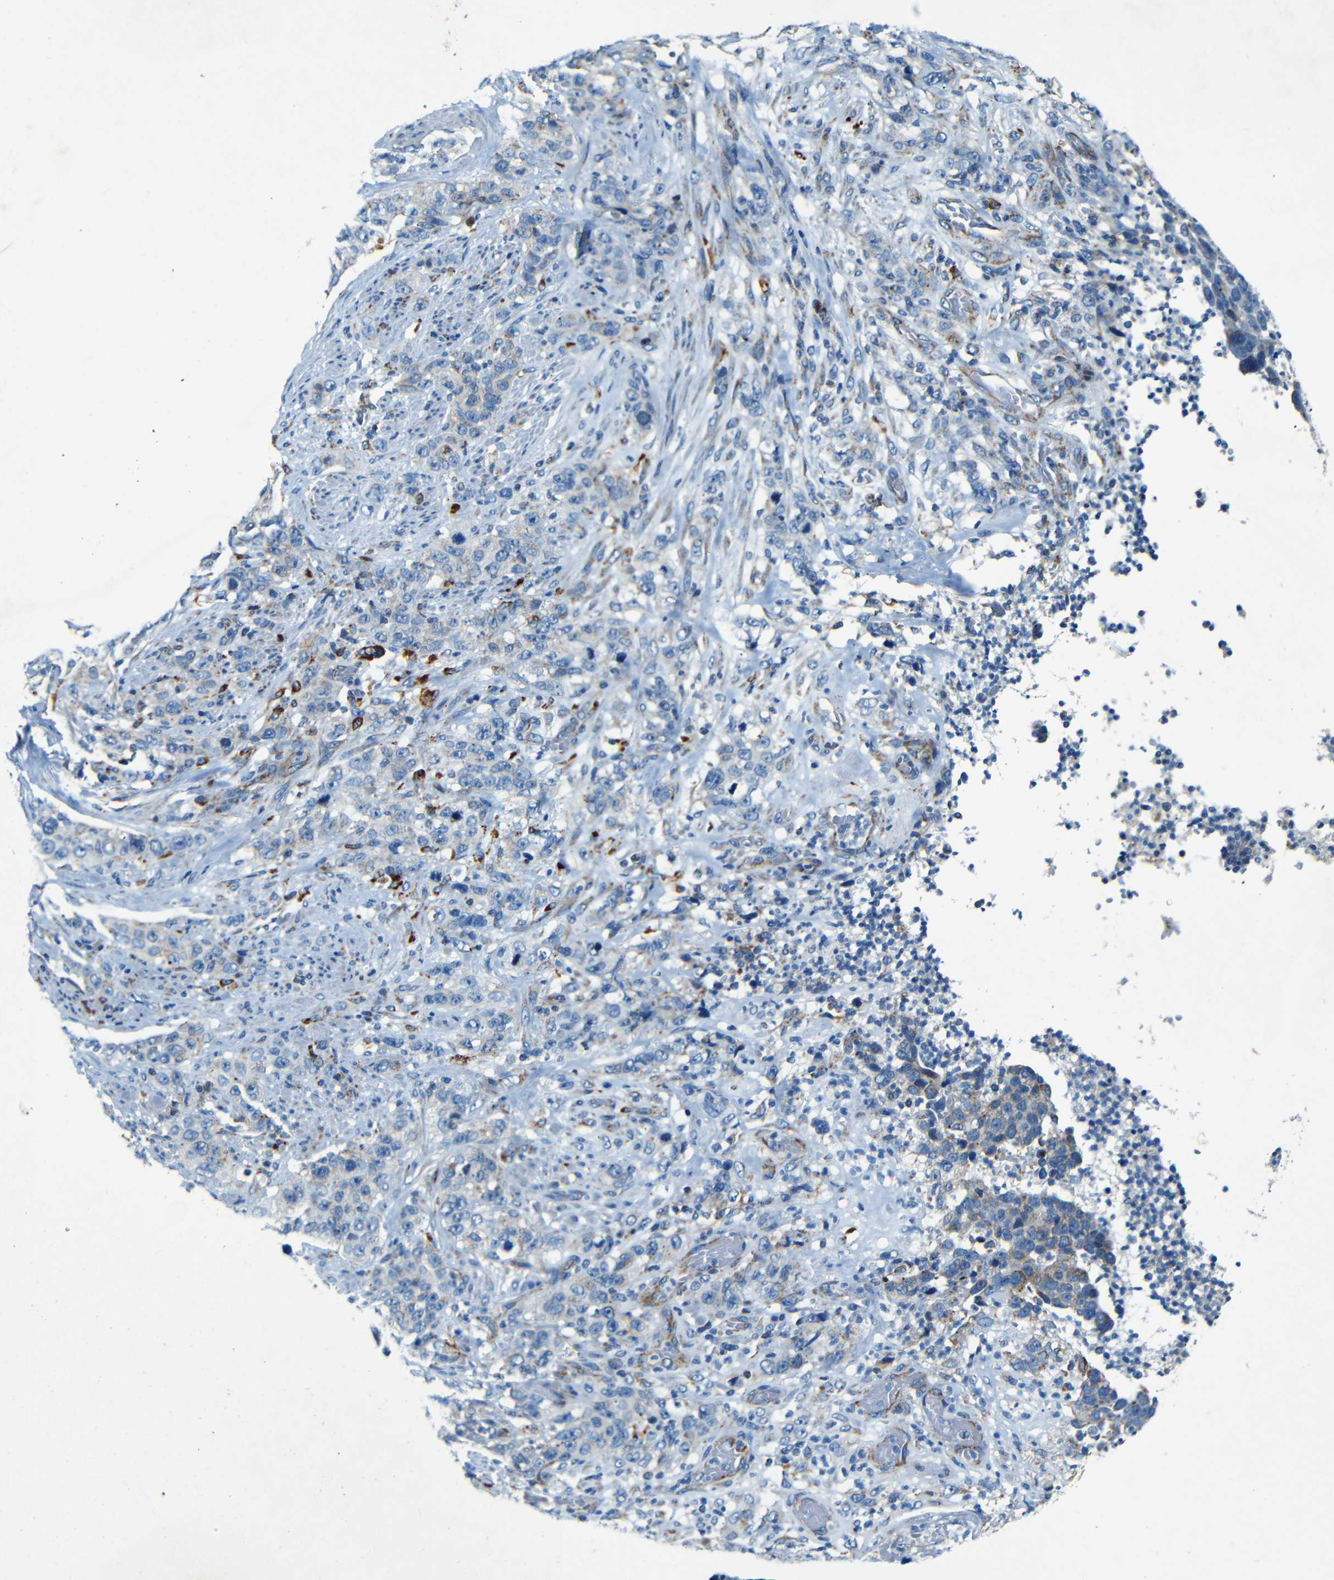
{"staining": {"intensity": "negative", "quantity": "none", "location": "none"}, "tissue": "stomach cancer", "cell_type": "Tumor cells", "image_type": "cancer", "snomed": [{"axis": "morphology", "description": "Adenocarcinoma, NOS"}, {"axis": "topography", "description": "Stomach"}], "caption": "Tumor cells show no significant positivity in stomach cancer (adenocarcinoma). Nuclei are stained in blue.", "gene": "WSCD2", "patient": {"sex": "male", "age": 48}}